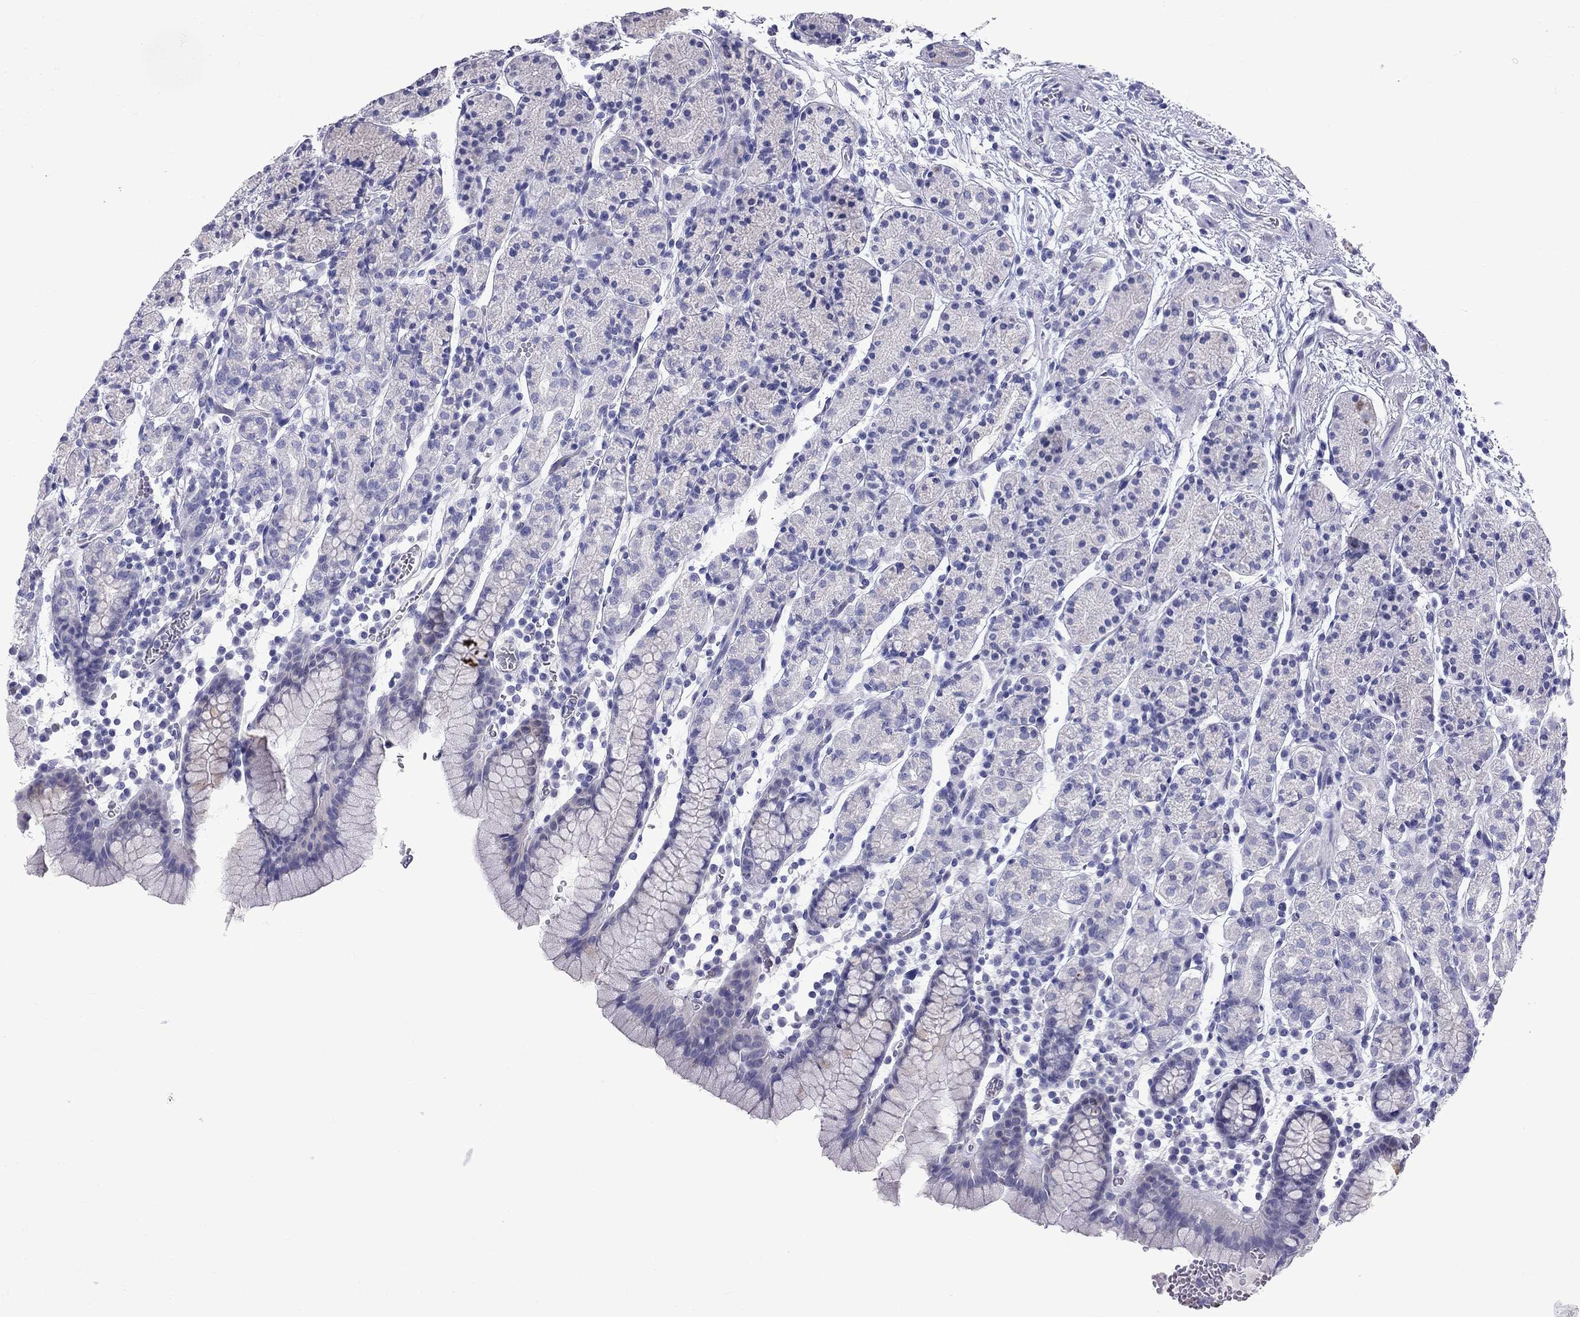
{"staining": {"intensity": "negative", "quantity": "none", "location": "none"}, "tissue": "stomach", "cell_type": "Glandular cells", "image_type": "normal", "snomed": [{"axis": "morphology", "description": "Normal tissue, NOS"}, {"axis": "topography", "description": "Stomach, upper"}, {"axis": "topography", "description": "Stomach"}], "caption": "This is a image of IHC staining of normal stomach, which shows no positivity in glandular cells.", "gene": "FSCN3", "patient": {"sex": "male", "age": 62}}